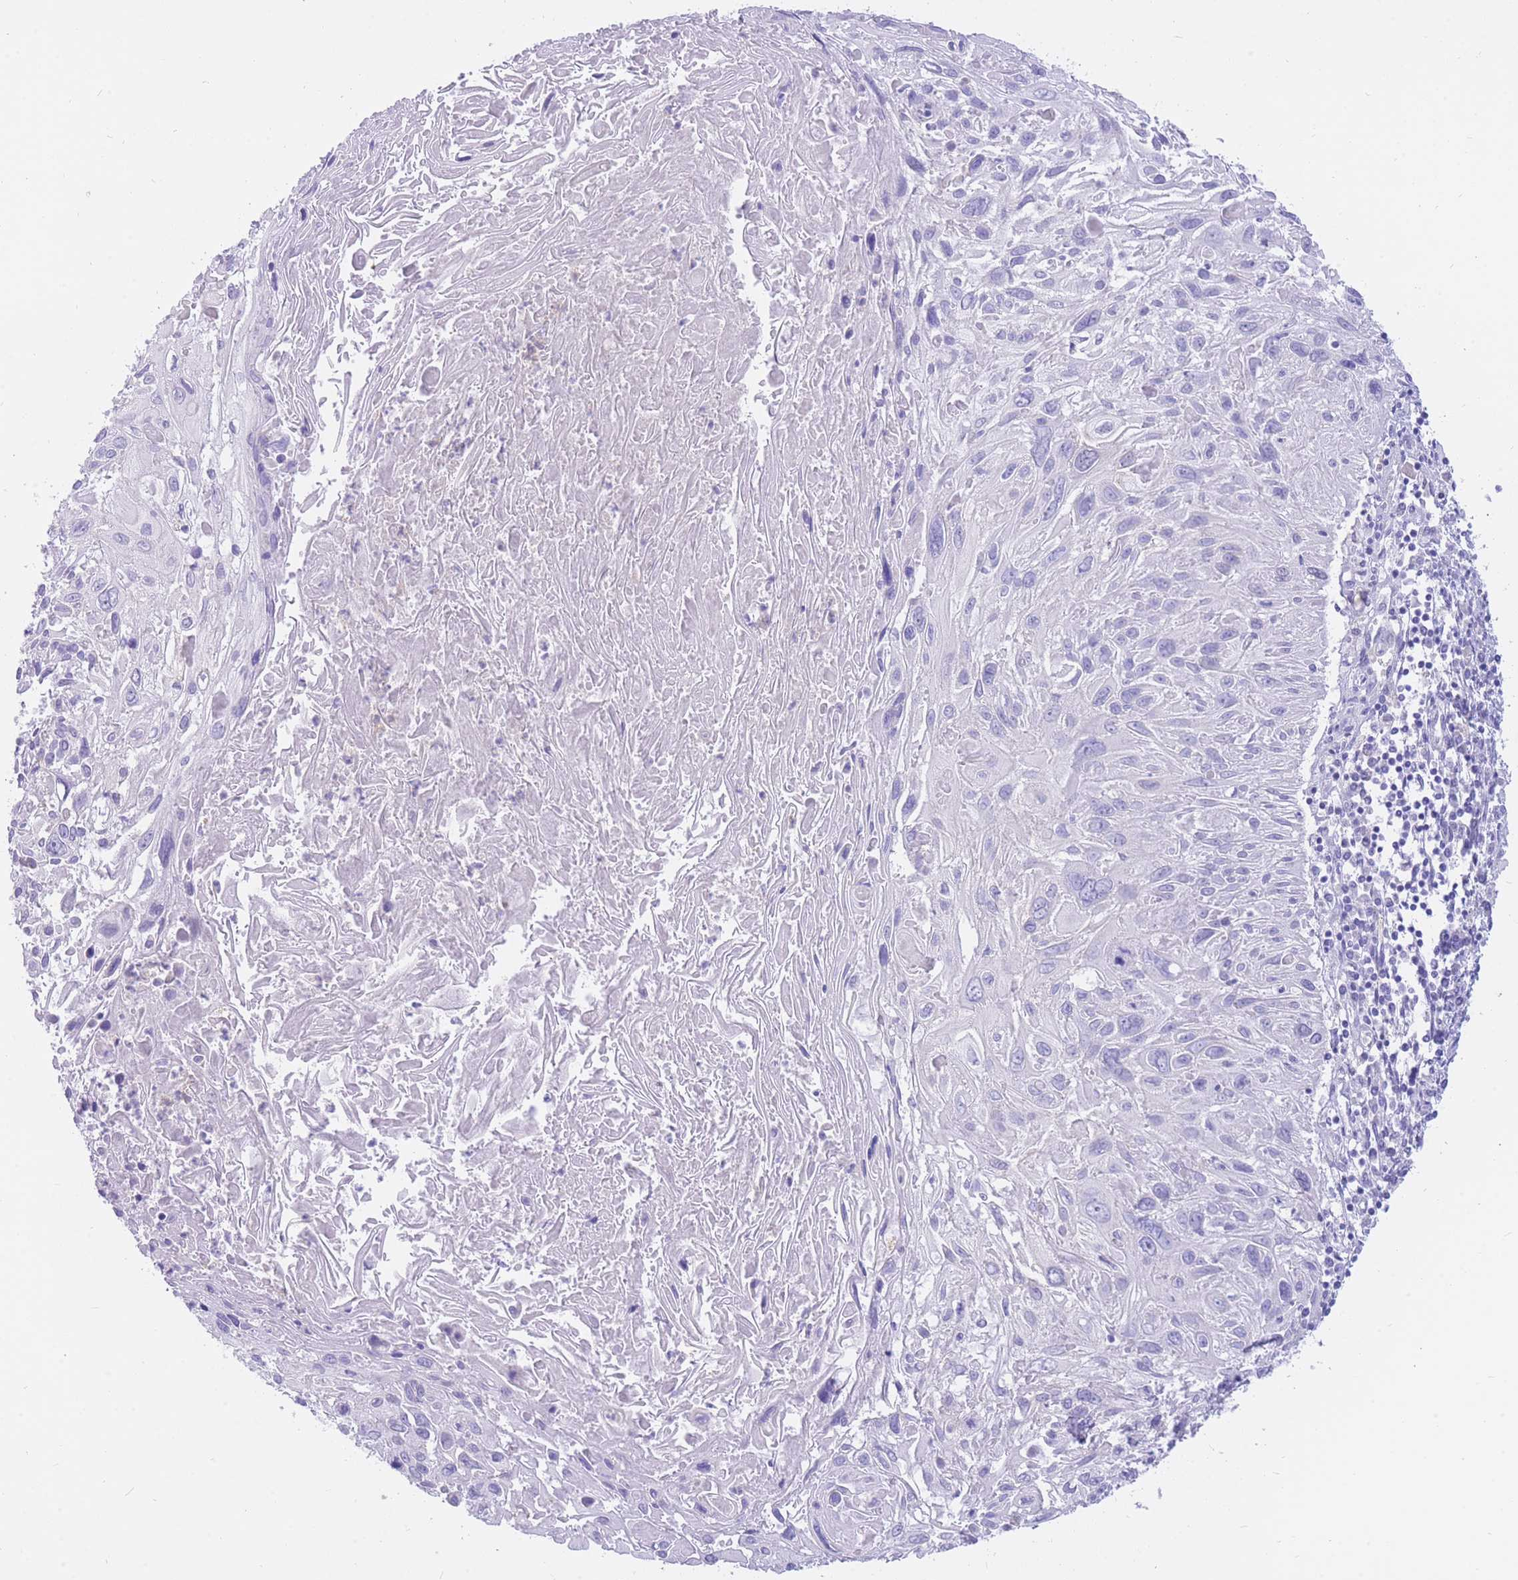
{"staining": {"intensity": "negative", "quantity": "none", "location": "none"}, "tissue": "cervical cancer", "cell_type": "Tumor cells", "image_type": "cancer", "snomed": [{"axis": "morphology", "description": "Squamous cell carcinoma, NOS"}, {"axis": "topography", "description": "Cervix"}], "caption": "Histopathology image shows no protein expression in tumor cells of cervical cancer (squamous cell carcinoma) tissue.", "gene": "SULT1A1", "patient": {"sex": "female", "age": 51}}